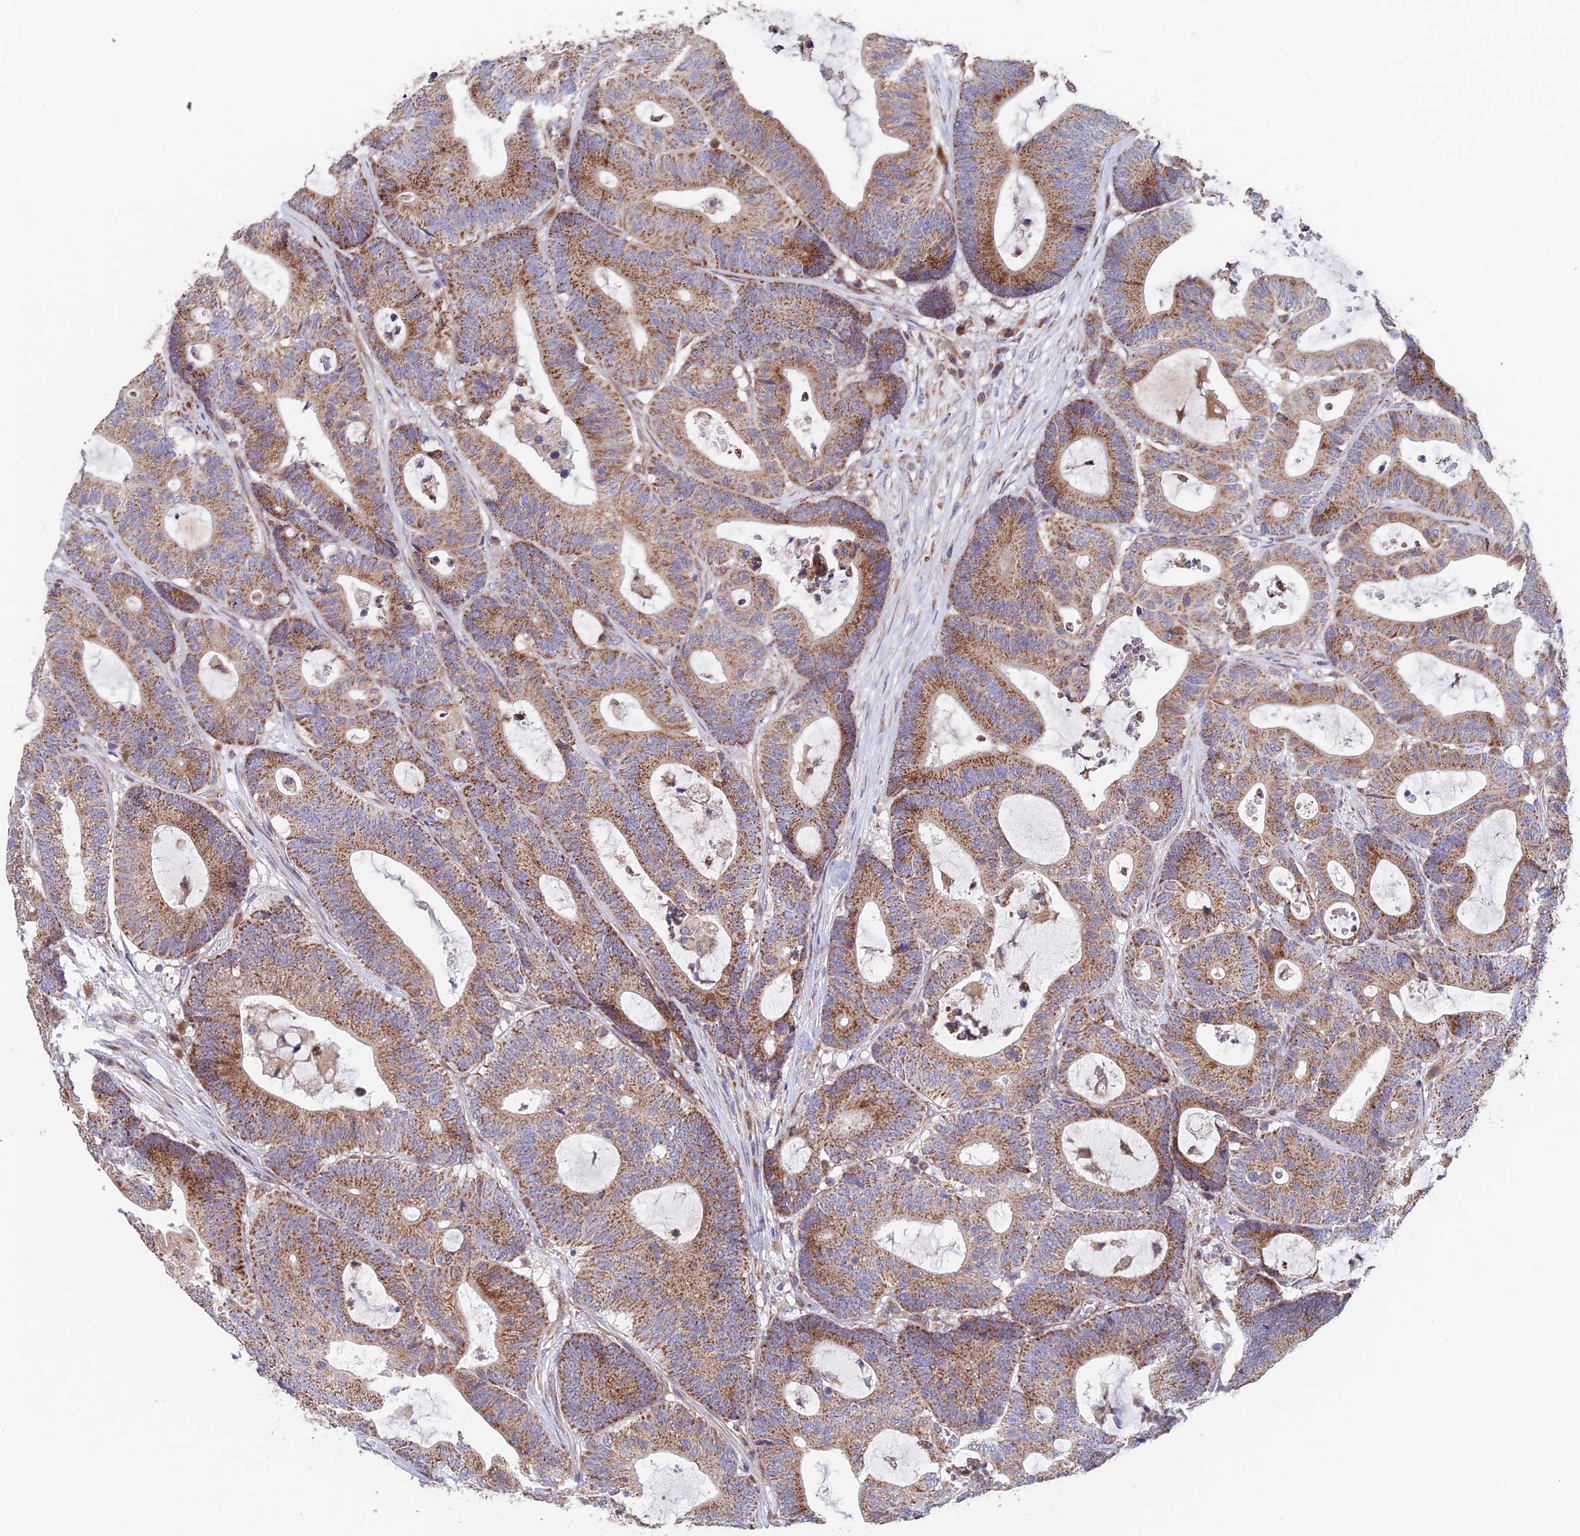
{"staining": {"intensity": "moderate", "quantity": ">75%", "location": "cytoplasmic/membranous"}, "tissue": "colorectal cancer", "cell_type": "Tumor cells", "image_type": "cancer", "snomed": [{"axis": "morphology", "description": "Adenocarcinoma, NOS"}, {"axis": "topography", "description": "Colon"}], "caption": "Brown immunohistochemical staining in human colorectal adenocarcinoma displays moderate cytoplasmic/membranous expression in approximately >75% of tumor cells. The protein of interest is stained brown, and the nuclei are stained in blue (DAB IHC with brightfield microscopy, high magnification).", "gene": "MRPL1", "patient": {"sex": "female", "age": 84}}